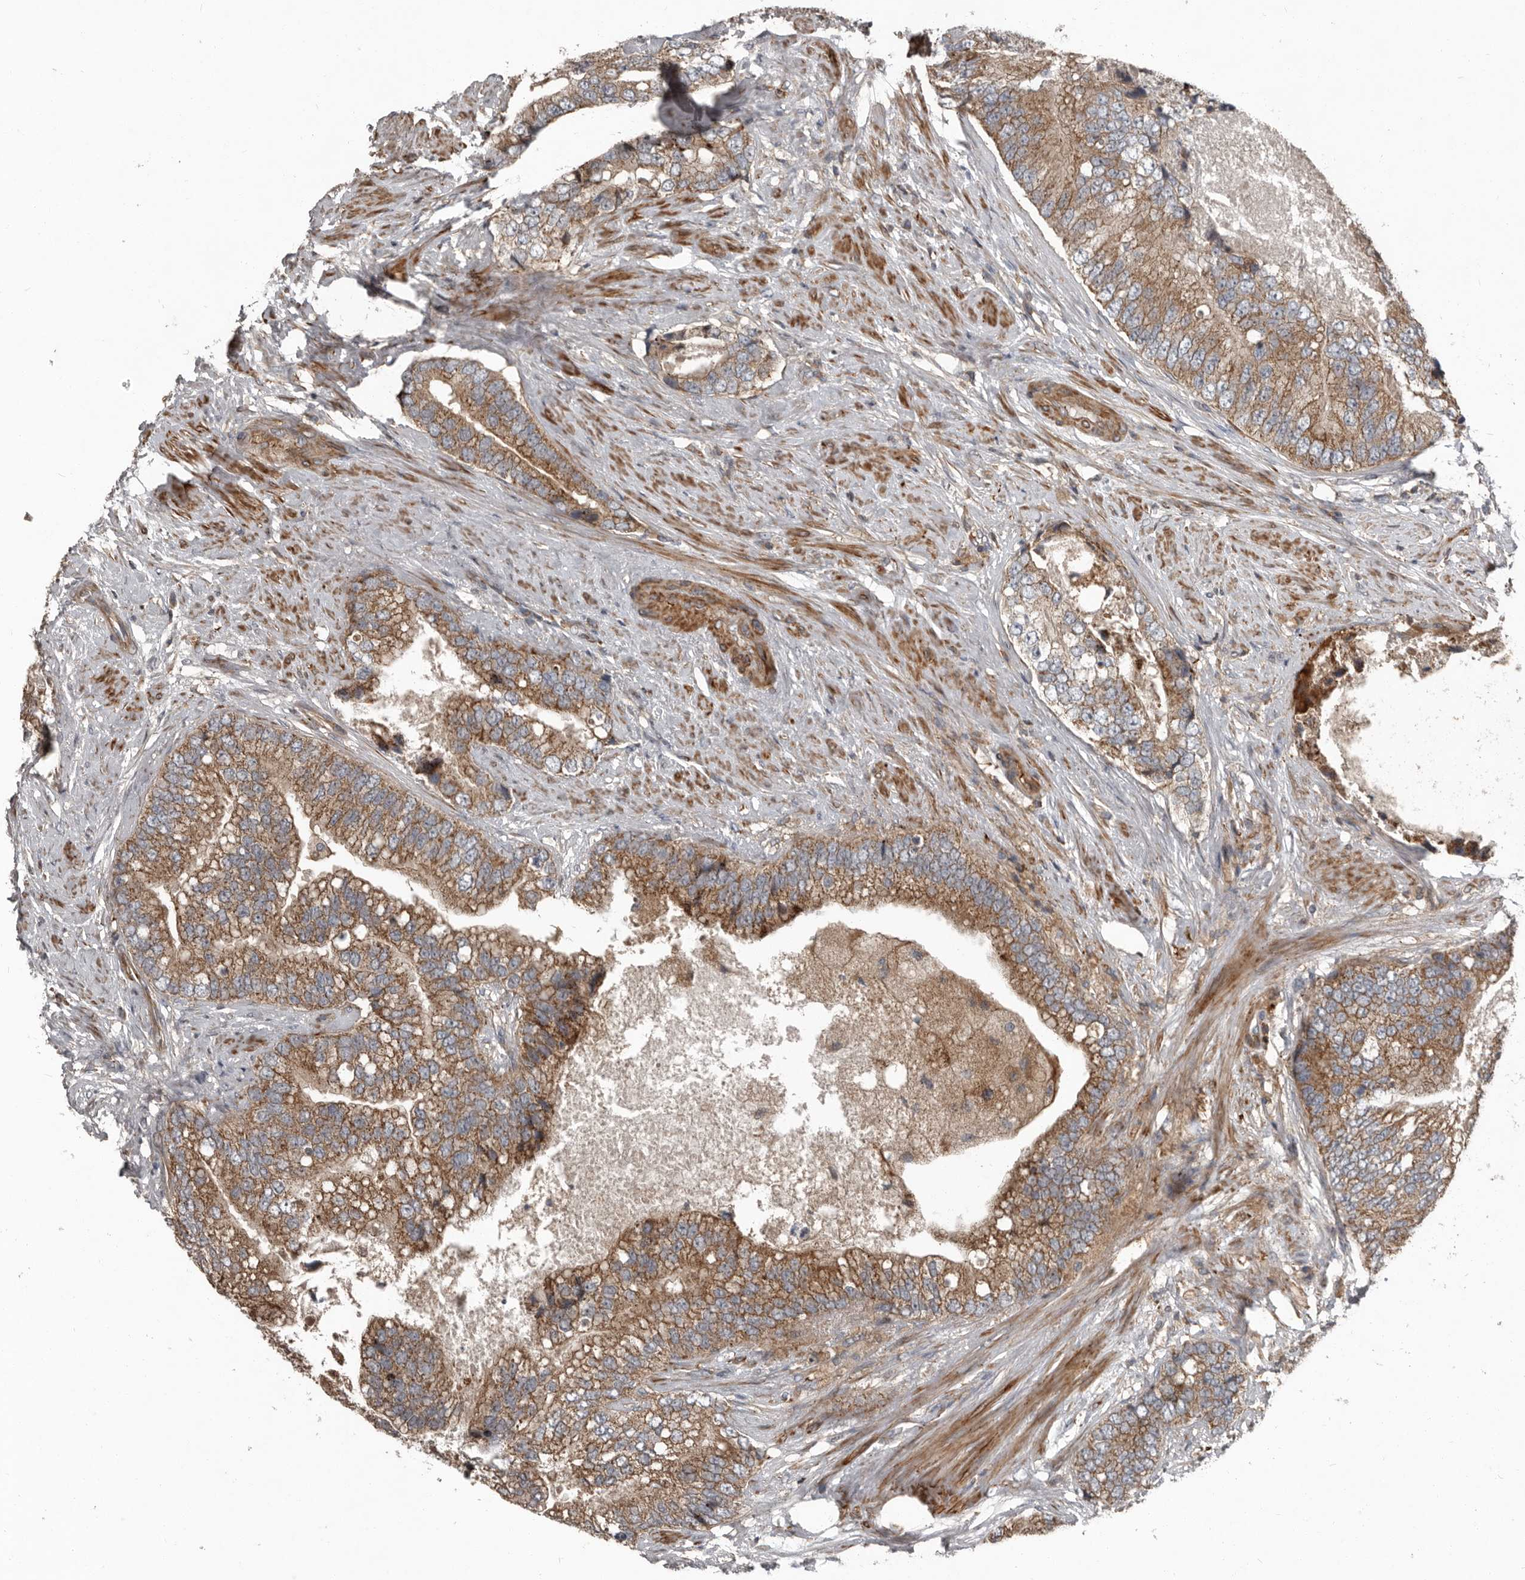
{"staining": {"intensity": "moderate", "quantity": ">75%", "location": "cytoplasmic/membranous"}, "tissue": "prostate cancer", "cell_type": "Tumor cells", "image_type": "cancer", "snomed": [{"axis": "morphology", "description": "Adenocarcinoma, High grade"}, {"axis": "topography", "description": "Prostate"}], "caption": "A histopathology image of human adenocarcinoma (high-grade) (prostate) stained for a protein shows moderate cytoplasmic/membranous brown staining in tumor cells.", "gene": "FBXO31", "patient": {"sex": "male", "age": 70}}